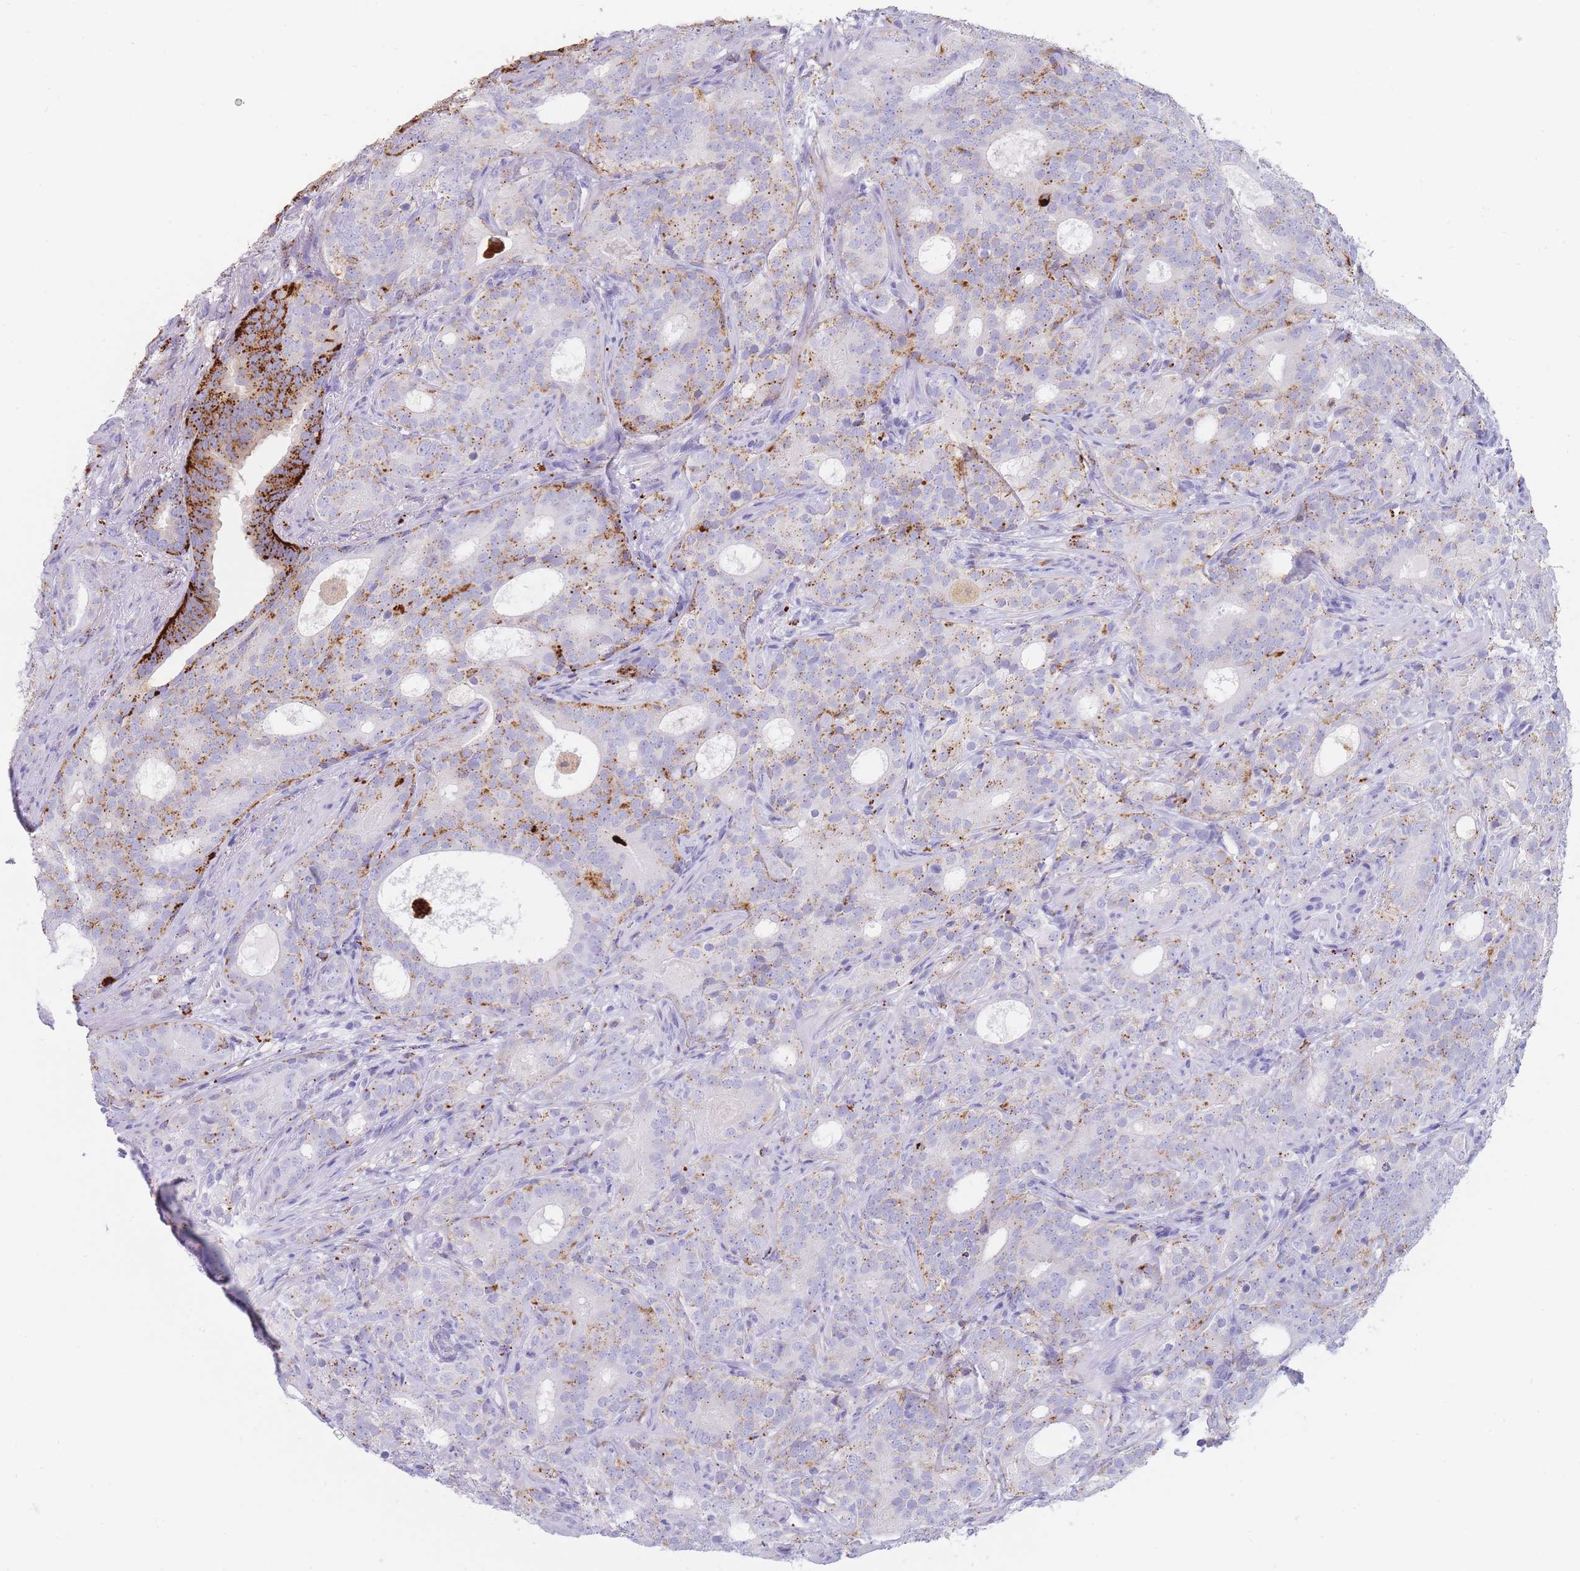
{"staining": {"intensity": "moderate", "quantity": ">75%", "location": "cytoplasmic/membranous"}, "tissue": "prostate cancer", "cell_type": "Tumor cells", "image_type": "cancer", "snomed": [{"axis": "morphology", "description": "Adenocarcinoma, High grade"}, {"axis": "topography", "description": "Prostate"}], "caption": "Prostate adenocarcinoma (high-grade) tissue reveals moderate cytoplasmic/membranous expression in about >75% of tumor cells", "gene": "GAA", "patient": {"sex": "male", "age": 64}}